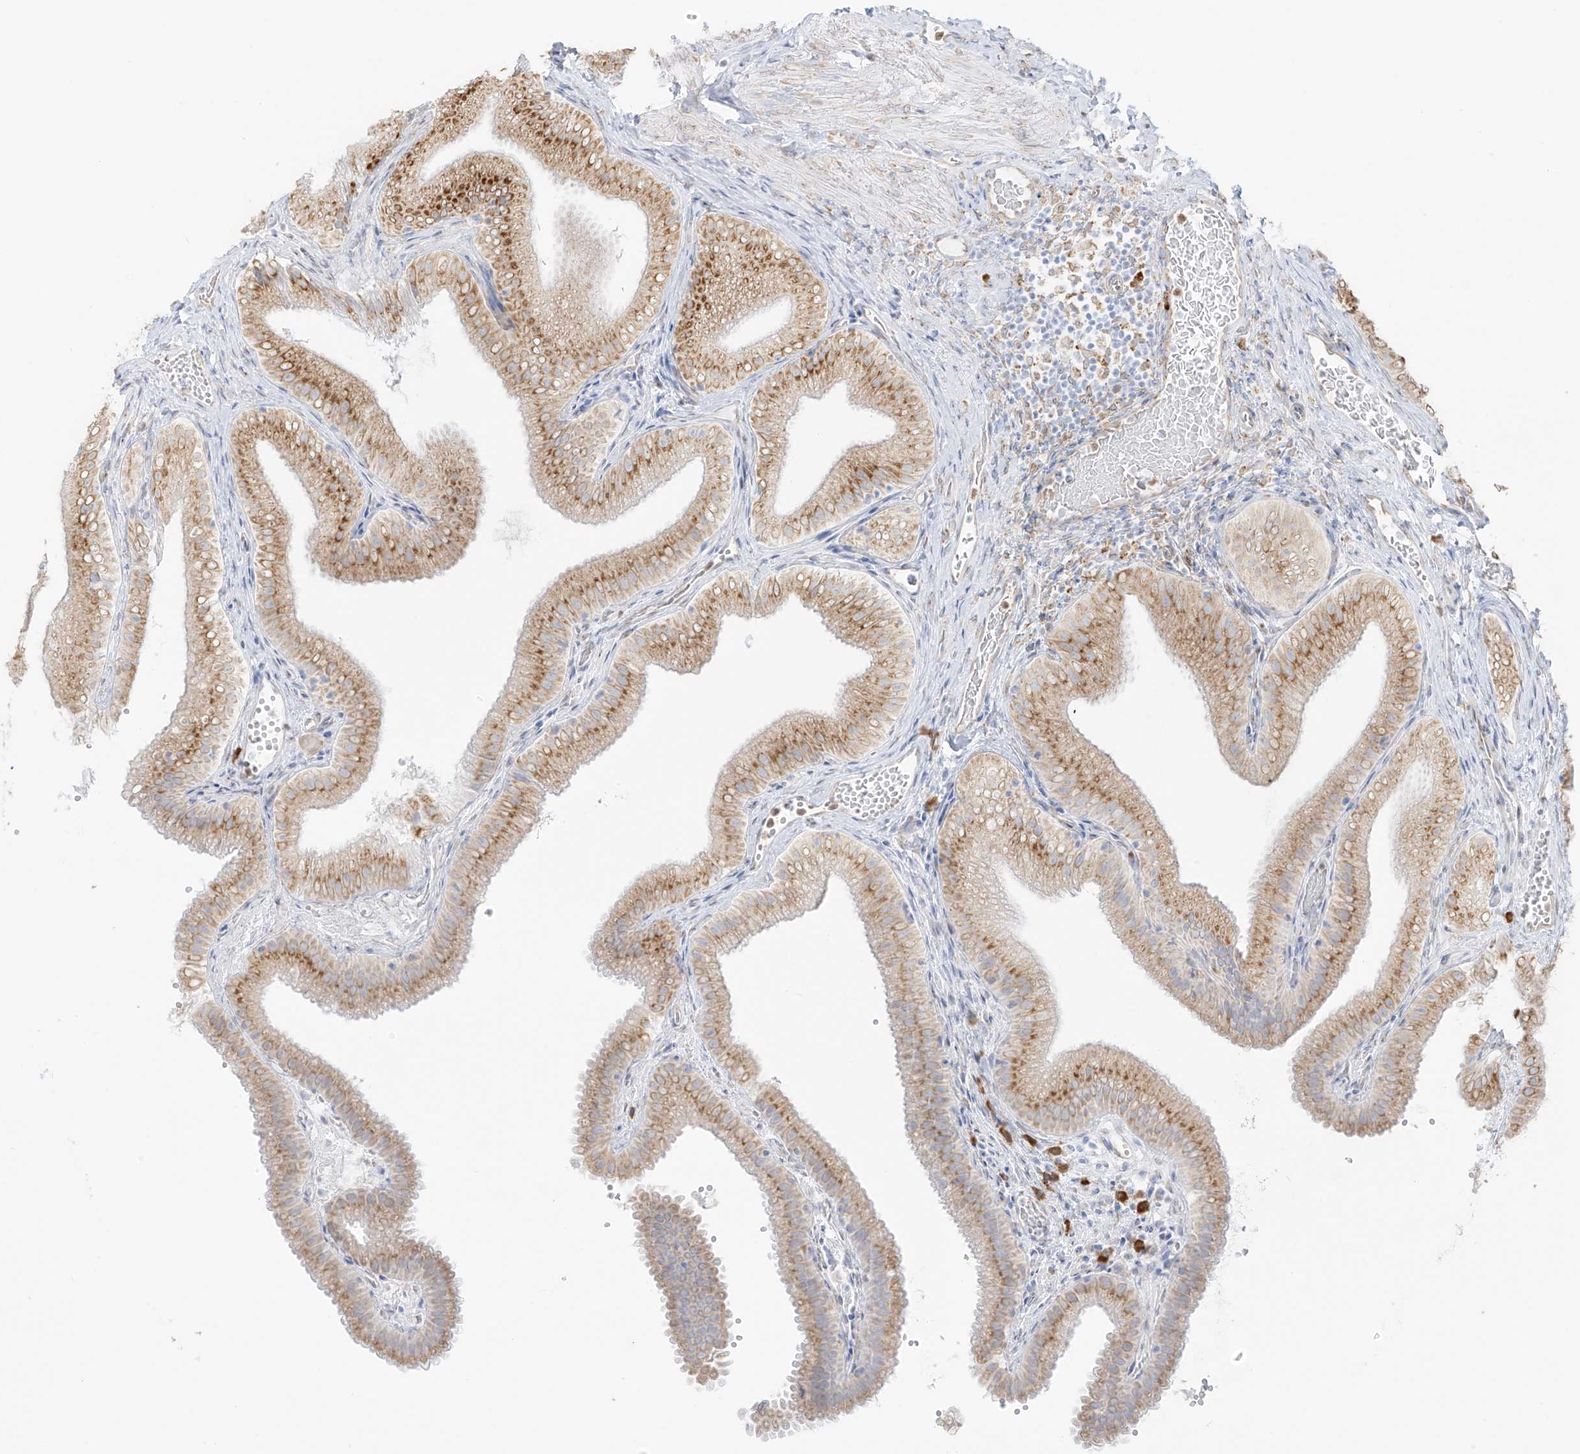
{"staining": {"intensity": "moderate", "quantity": ">75%", "location": "cytoplasmic/membranous"}, "tissue": "gallbladder", "cell_type": "Glandular cells", "image_type": "normal", "snomed": [{"axis": "morphology", "description": "Normal tissue, NOS"}, {"axis": "topography", "description": "Gallbladder"}], "caption": "High-magnification brightfield microscopy of benign gallbladder stained with DAB (brown) and counterstained with hematoxylin (blue). glandular cells exhibit moderate cytoplasmic/membranous expression is identified in approximately>75% of cells. (DAB (3,3'-diaminobenzidine) = brown stain, brightfield microscopy at high magnification).", "gene": "LRRC59", "patient": {"sex": "female", "age": 30}}